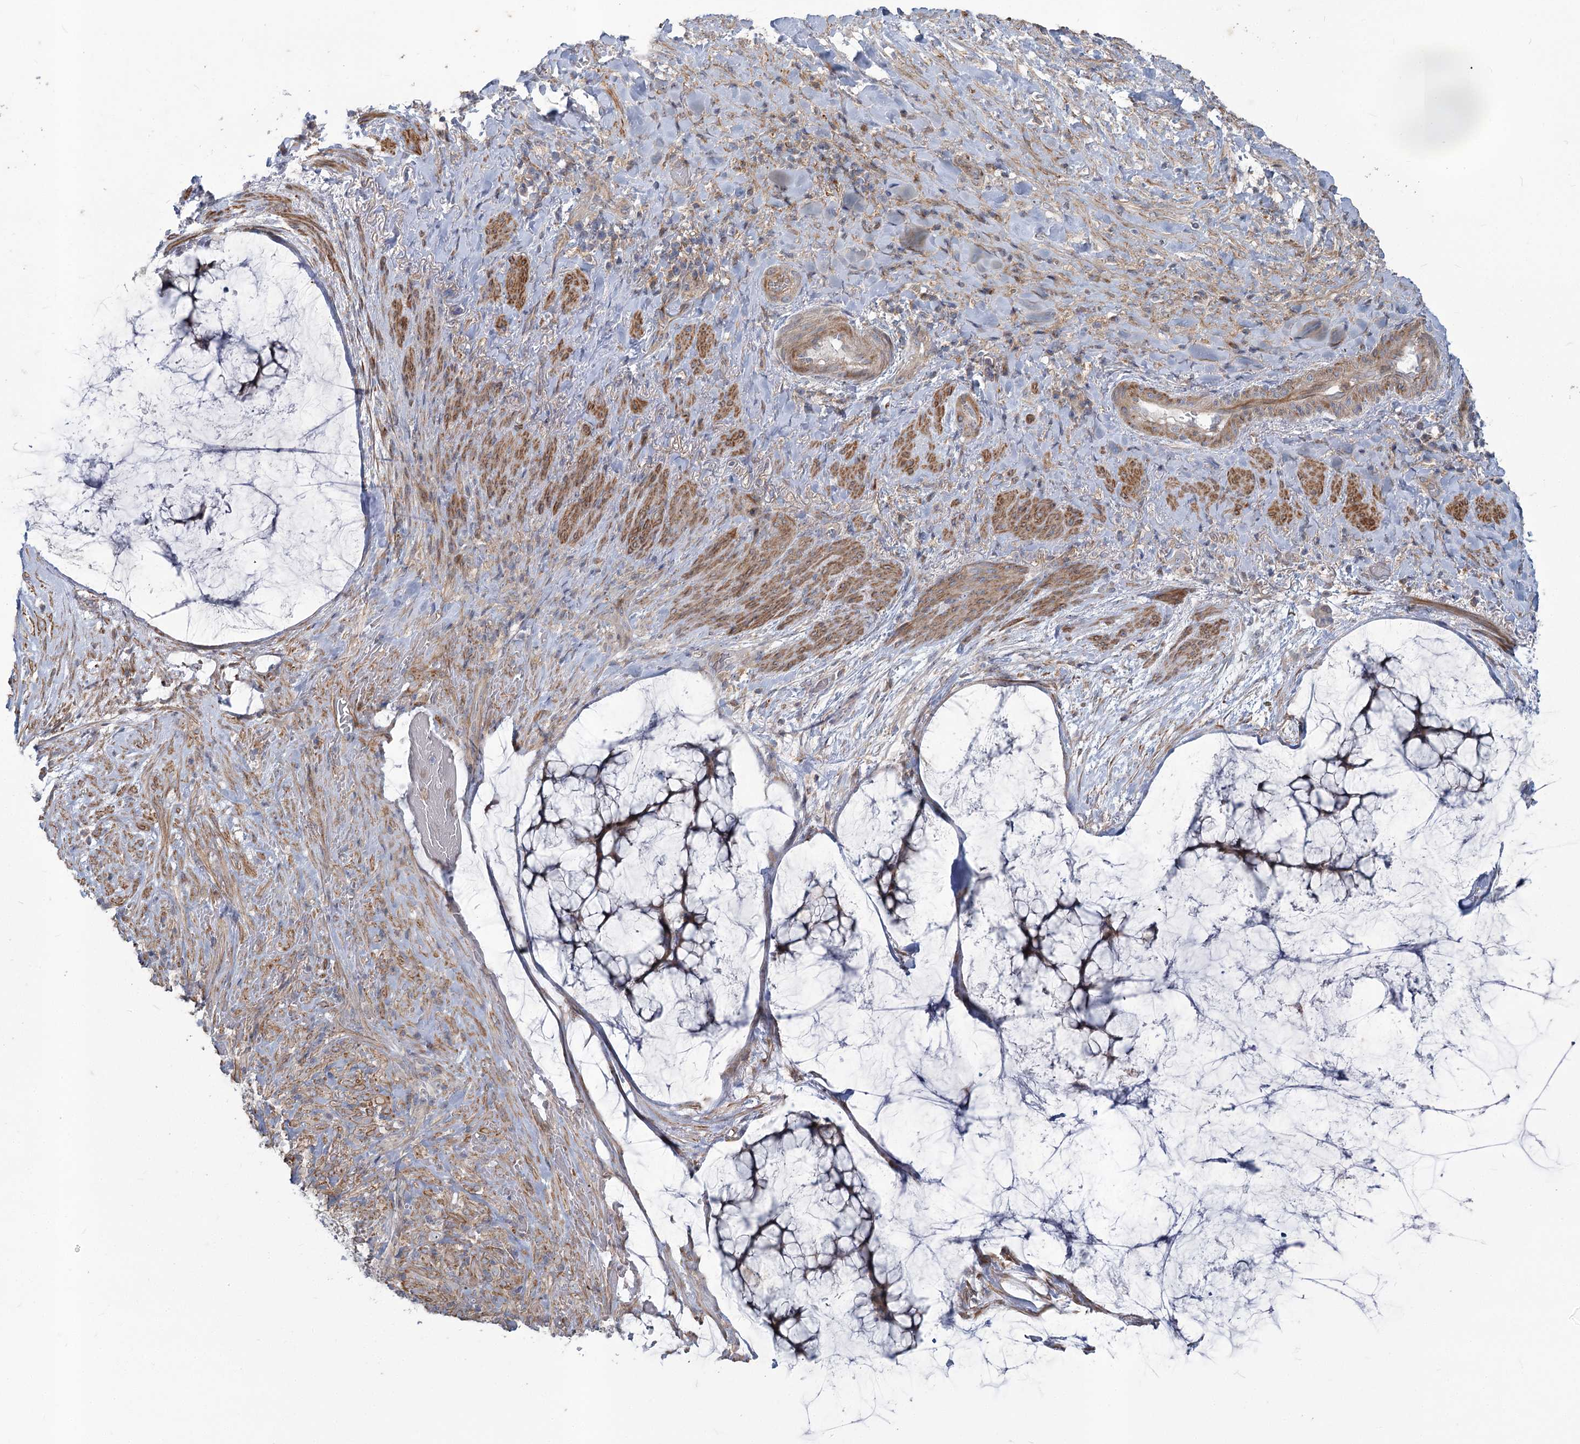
{"staining": {"intensity": "negative", "quantity": "none", "location": "none"}, "tissue": "ovarian cancer", "cell_type": "Tumor cells", "image_type": "cancer", "snomed": [{"axis": "morphology", "description": "Cystadenocarcinoma, mucinous, NOS"}, {"axis": "topography", "description": "Ovary"}], "caption": "This is an immunohistochemistry micrograph of ovarian cancer. There is no staining in tumor cells.", "gene": "MTG1", "patient": {"sex": "female", "age": 42}}